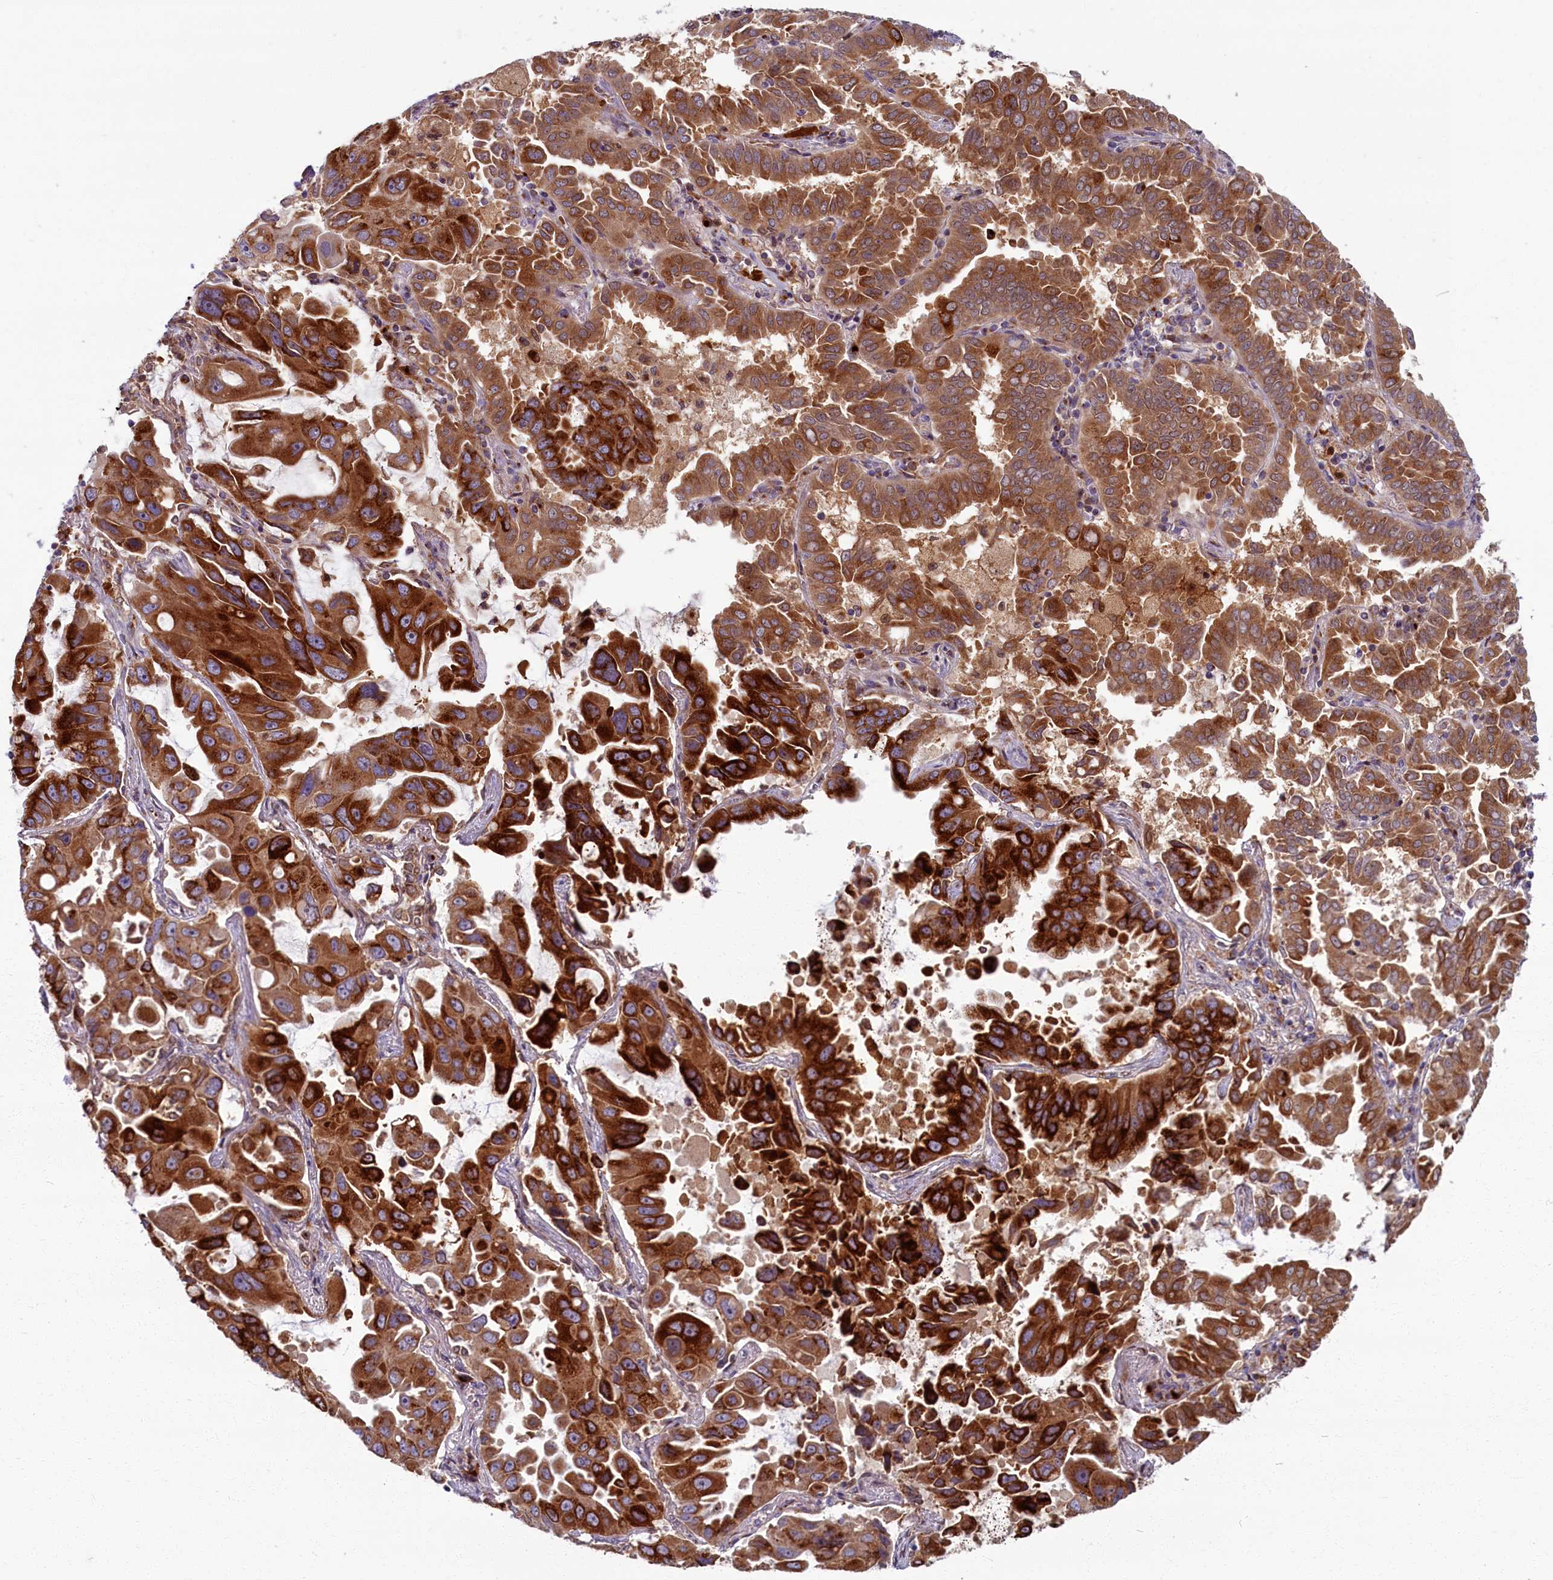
{"staining": {"intensity": "strong", "quantity": ">75%", "location": "cytoplasmic/membranous"}, "tissue": "lung cancer", "cell_type": "Tumor cells", "image_type": "cancer", "snomed": [{"axis": "morphology", "description": "Adenocarcinoma, NOS"}, {"axis": "topography", "description": "Lung"}], "caption": "This micrograph reveals immunohistochemistry staining of human lung adenocarcinoma, with high strong cytoplasmic/membranous positivity in approximately >75% of tumor cells.", "gene": "BLVRB", "patient": {"sex": "male", "age": 64}}